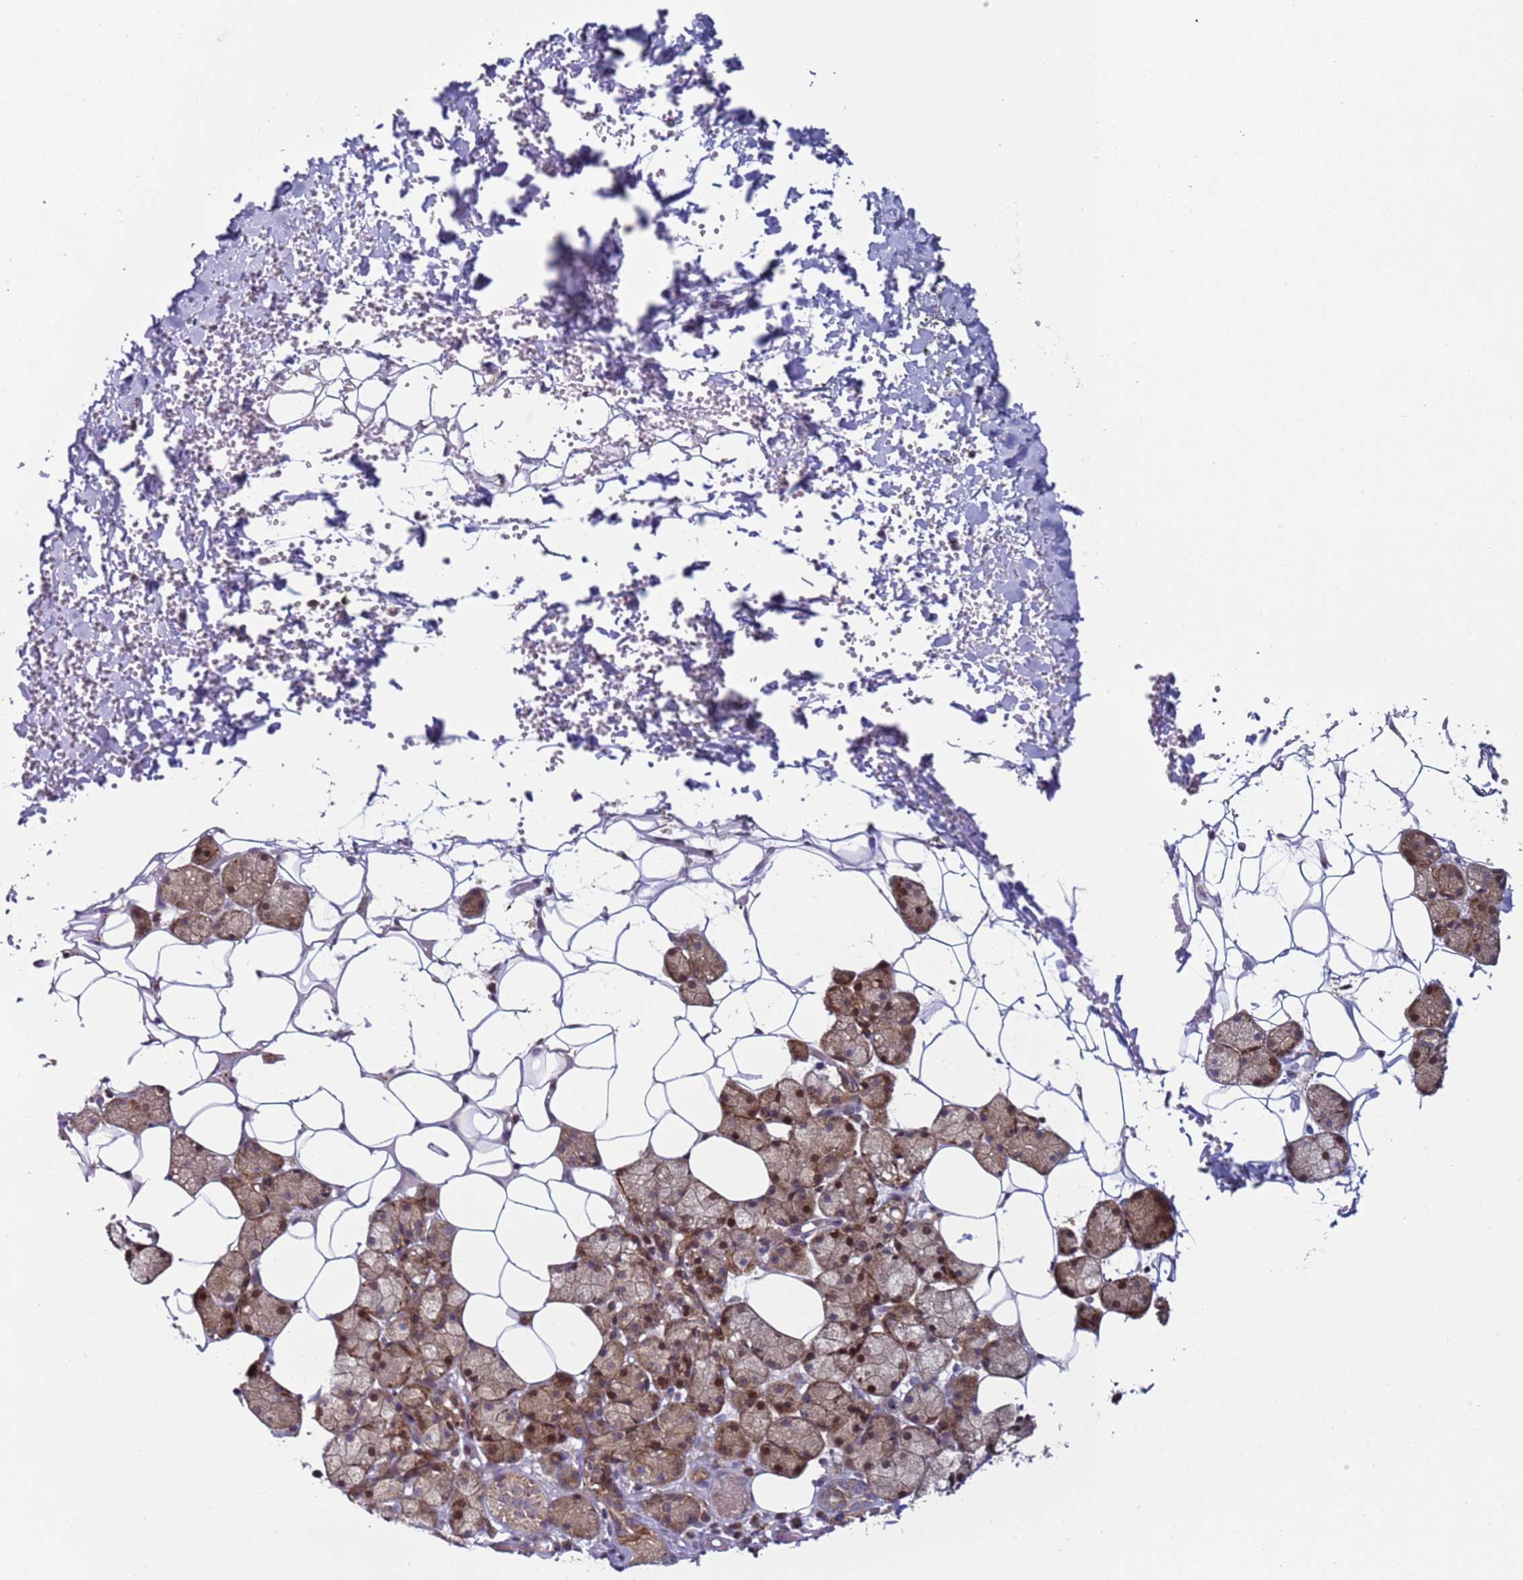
{"staining": {"intensity": "moderate", "quantity": "25%-75%", "location": "cytoplasmic/membranous,nuclear"}, "tissue": "salivary gland", "cell_type": "Glandular cells", "image_type": "normal", "snomed": [{"axis": "morphology", "description": "Normal tissue, NOS"}, {"axis": "topography", "description": "Salivary gland"}], "caption": "Human salivary gland stained with a brown dye demonstrates moderate cytoplasmic/membranous,nuclear positive positivity in approximately 25%-75% of glandular cells.", "gene": "SNAPC4", "patient": {"sex": "female", "age": 33}}